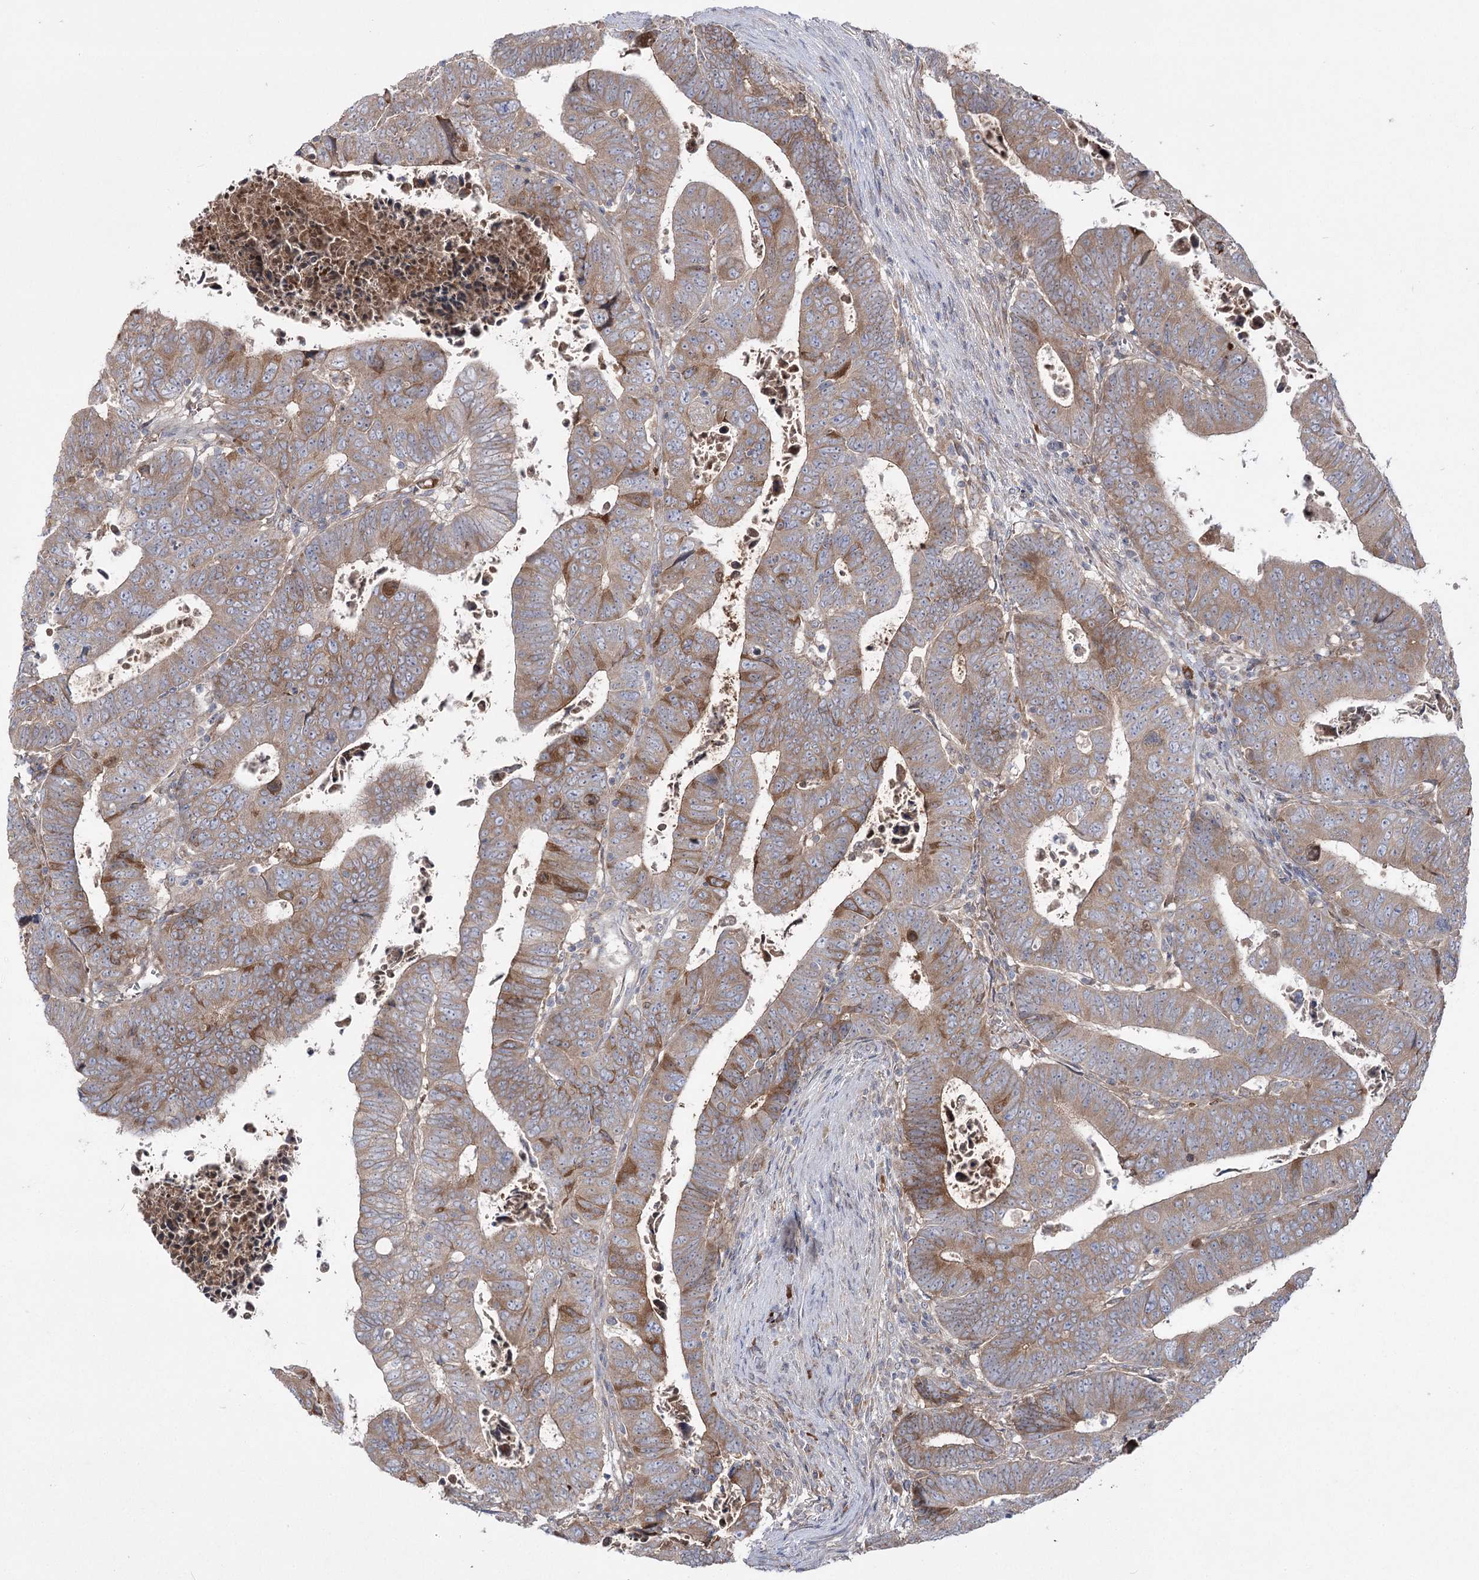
{"staining": {"intensity": "moderate", "quantity": ">75%", "location": "cytoplasmic/membranous"}, "tissue": "colorectal cancer", "cell_type": "Tumor cells", "image_type": "cancer", "snomed": [{"axis": "morphology", "description": "Normal tissue, NOS"}, {"axis": "morphology", "description": "Adenocarcinoma, NOS"}, {"axis": "topography", "description": "Rectum"}], "caption": "Human colorectal cancer (adenocarcinoma) stained with a brown dye reveals moderate cytoplasmic/membranous positive staining in about >75% of tumor cells.", "gene": "PLEKHA5", "patient": {"sex": "female", "age": 65}}